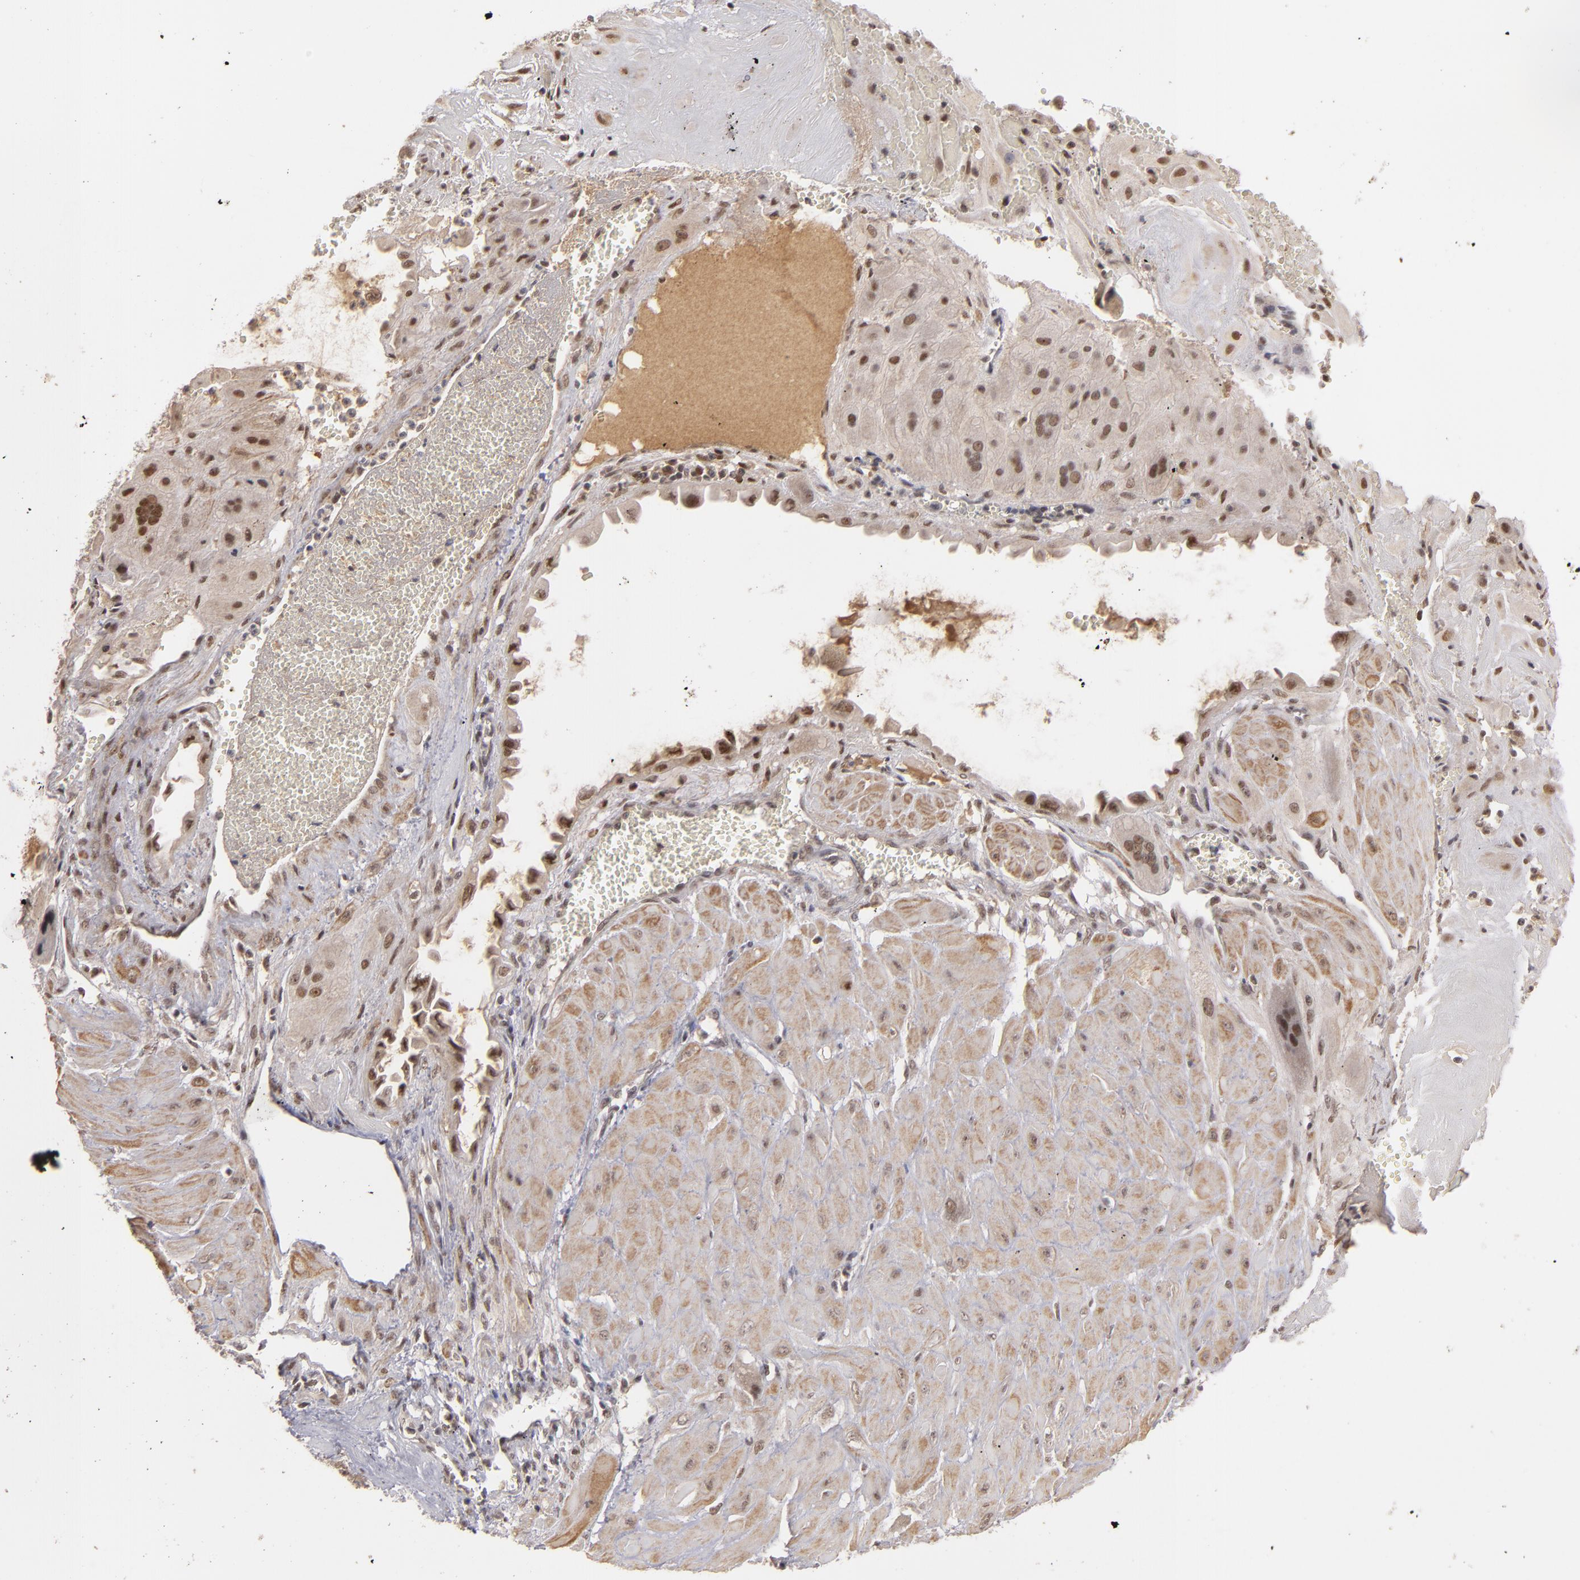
{"staining": {"intensity": "moderate", "quantity": ">75%", "location": "nuclear"}, "tissue": "cervical cancer", "cell_type": "Tumor cells", "image_type": "cancer", "snomed": [{"axis": "morphology", "description": "Squamous cell carcinoma, NOS"}, {"axis": "topography", "description": "Cervix"}], "caption": "IHC of squamous cell carcinoma (cervical) exhibits medium levels of moderate nuclear staining in about >75% of tumor cells. (IHC, brightfield microscopy, high magnification).", "gene": "ZNF234", "patient": {"sex": "female", "age": 34}}